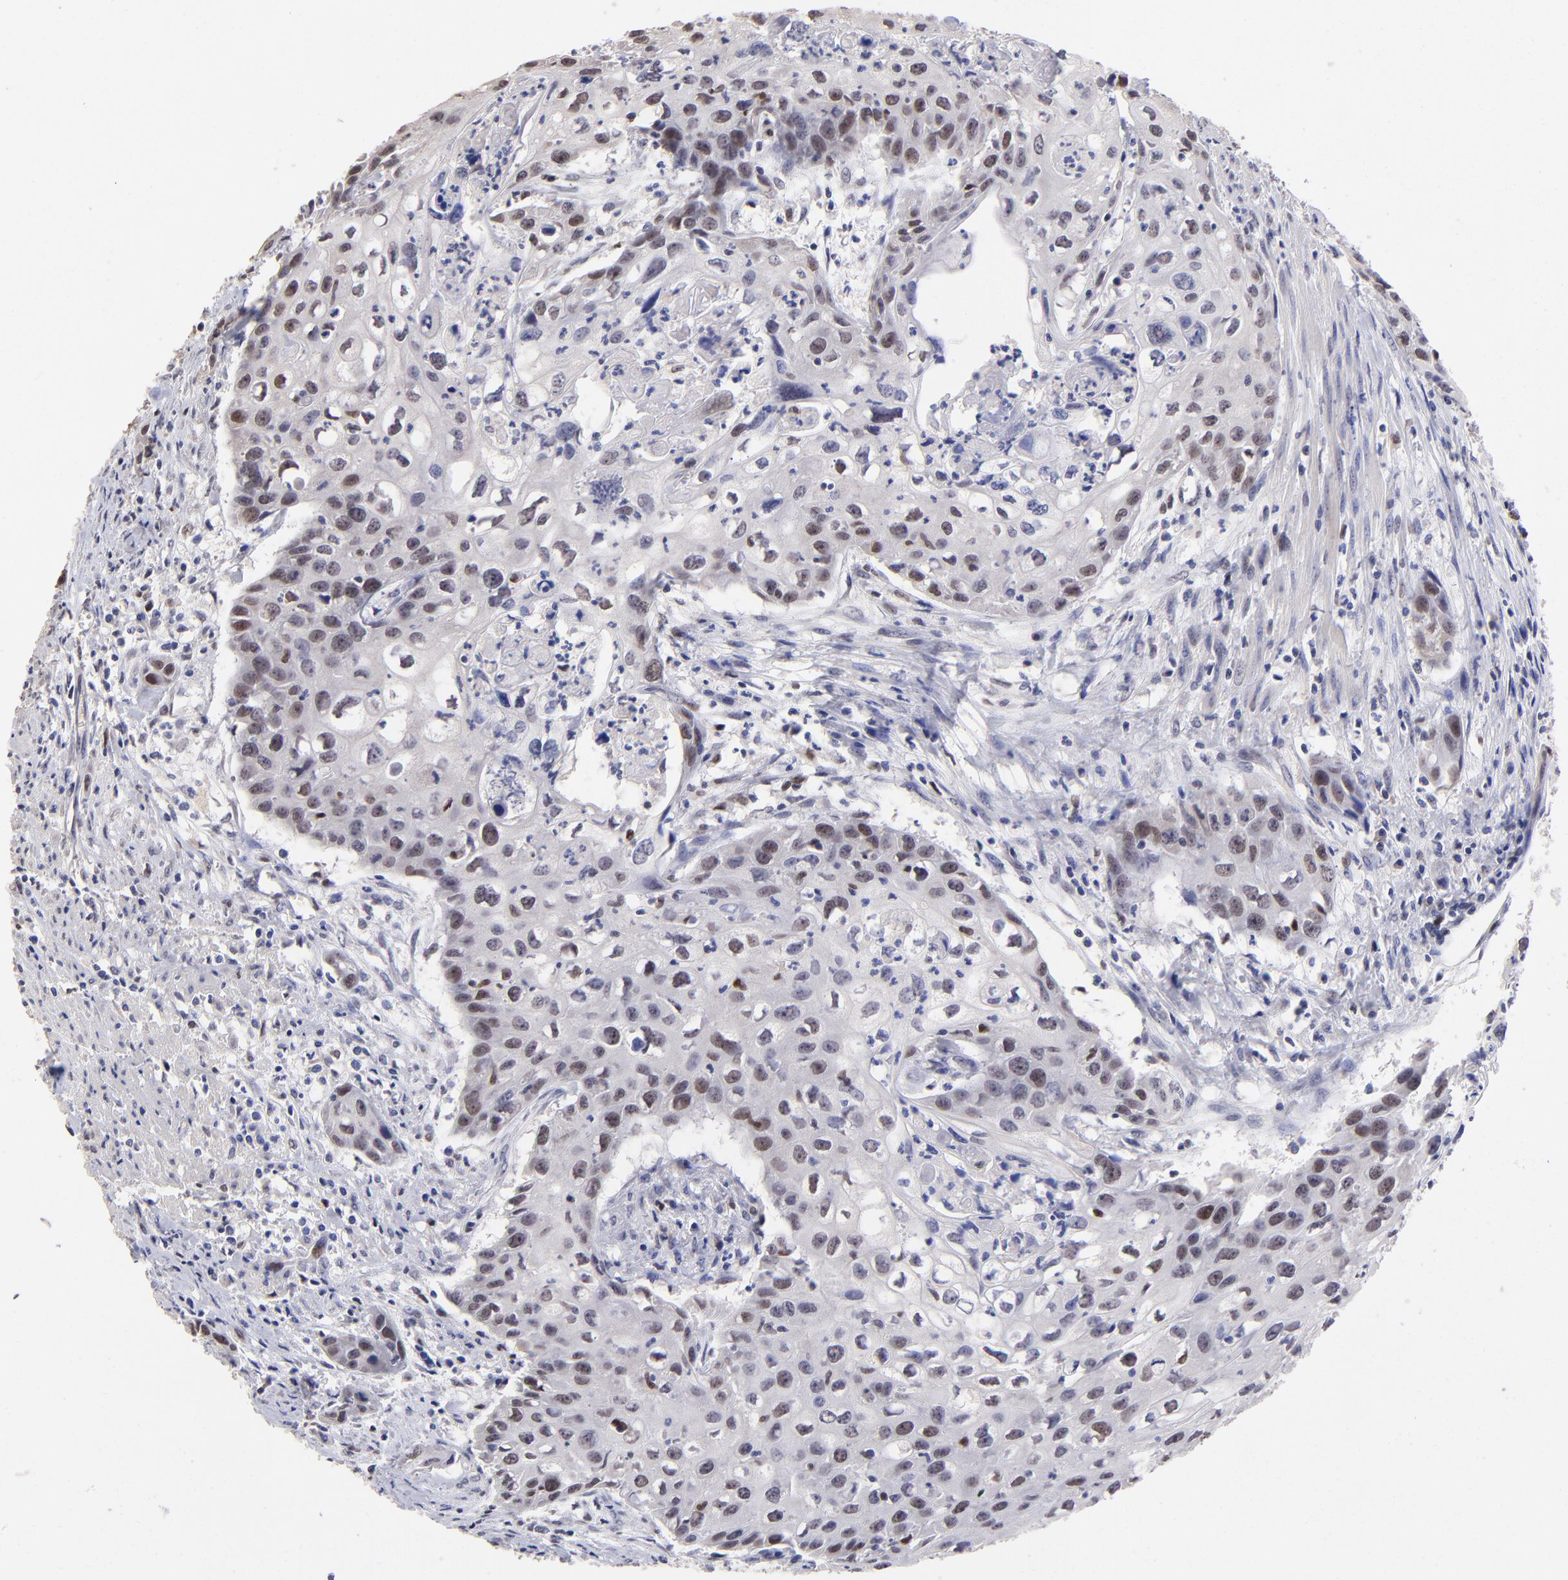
{"staining": {"intensity": "moderate", "quantity": "25%-75%", "location": "nuclear"}, "tissue": "urothelial cancer", "cell_type": "Tumor cells", "image_type": "cancer", "snomed": [{"axis": "morphology", "description": "Urothelial carcinoma, High grade"}, {"axis": "topography", "description": "Urinary bladder"}], "caption": "Immunohistochemical staining of urothelial cancer demonstrates medium levels of moderate nuclear protein positivity in about 25%-75% of tumor cells. (DAB (3,3'-diaminobenzidine) = brown stain, brightfield microscopy at high magnification).", "gene": "DNMT1", "patient": {"sex": "male", "age": 54}}